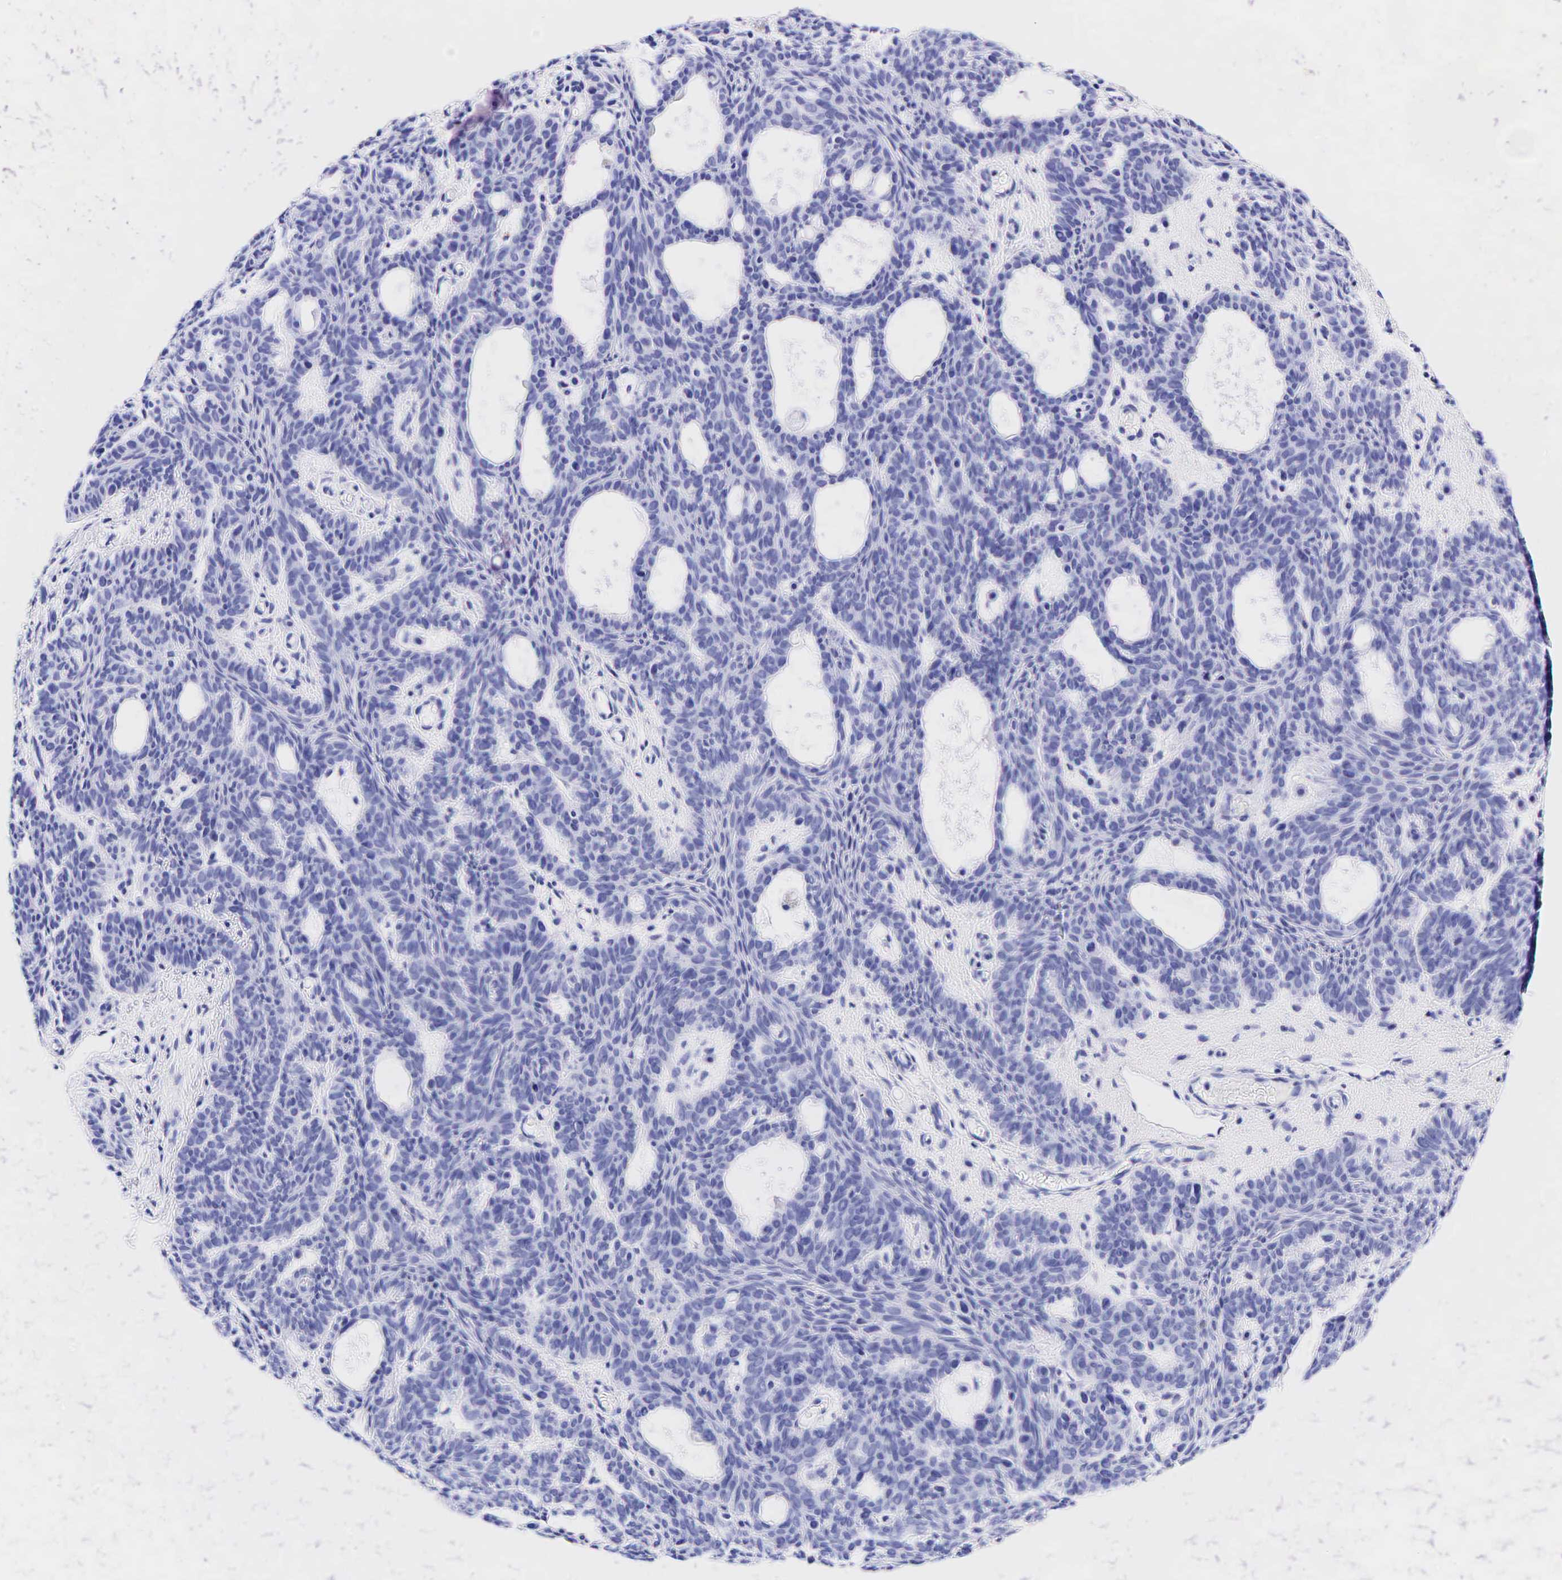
{"staining": {"intensity": "negative", "quantity": "none", "location": "none"}, "tissue": "skin cancer", "cell_type": "Tumor cells", "image_type": "cancer", "snomed": [{"axis": "morphology", "description": "Basal cell carcinoma"}, {"axis": "topography", "description": "Skin"}], "caption": "Skin basal cell carcinoma was stained to show a protein in brown. There is no significant expression in tumor cells. The staining was performed using DAB (3,3'-diaminobenzidine) to visualize the protein expression in brown, while the nuclei were stained in blue with hematoxylin (Magnification: 20x).", "gene": "GCG", "patient": {"sex": "male", "age": 44}}